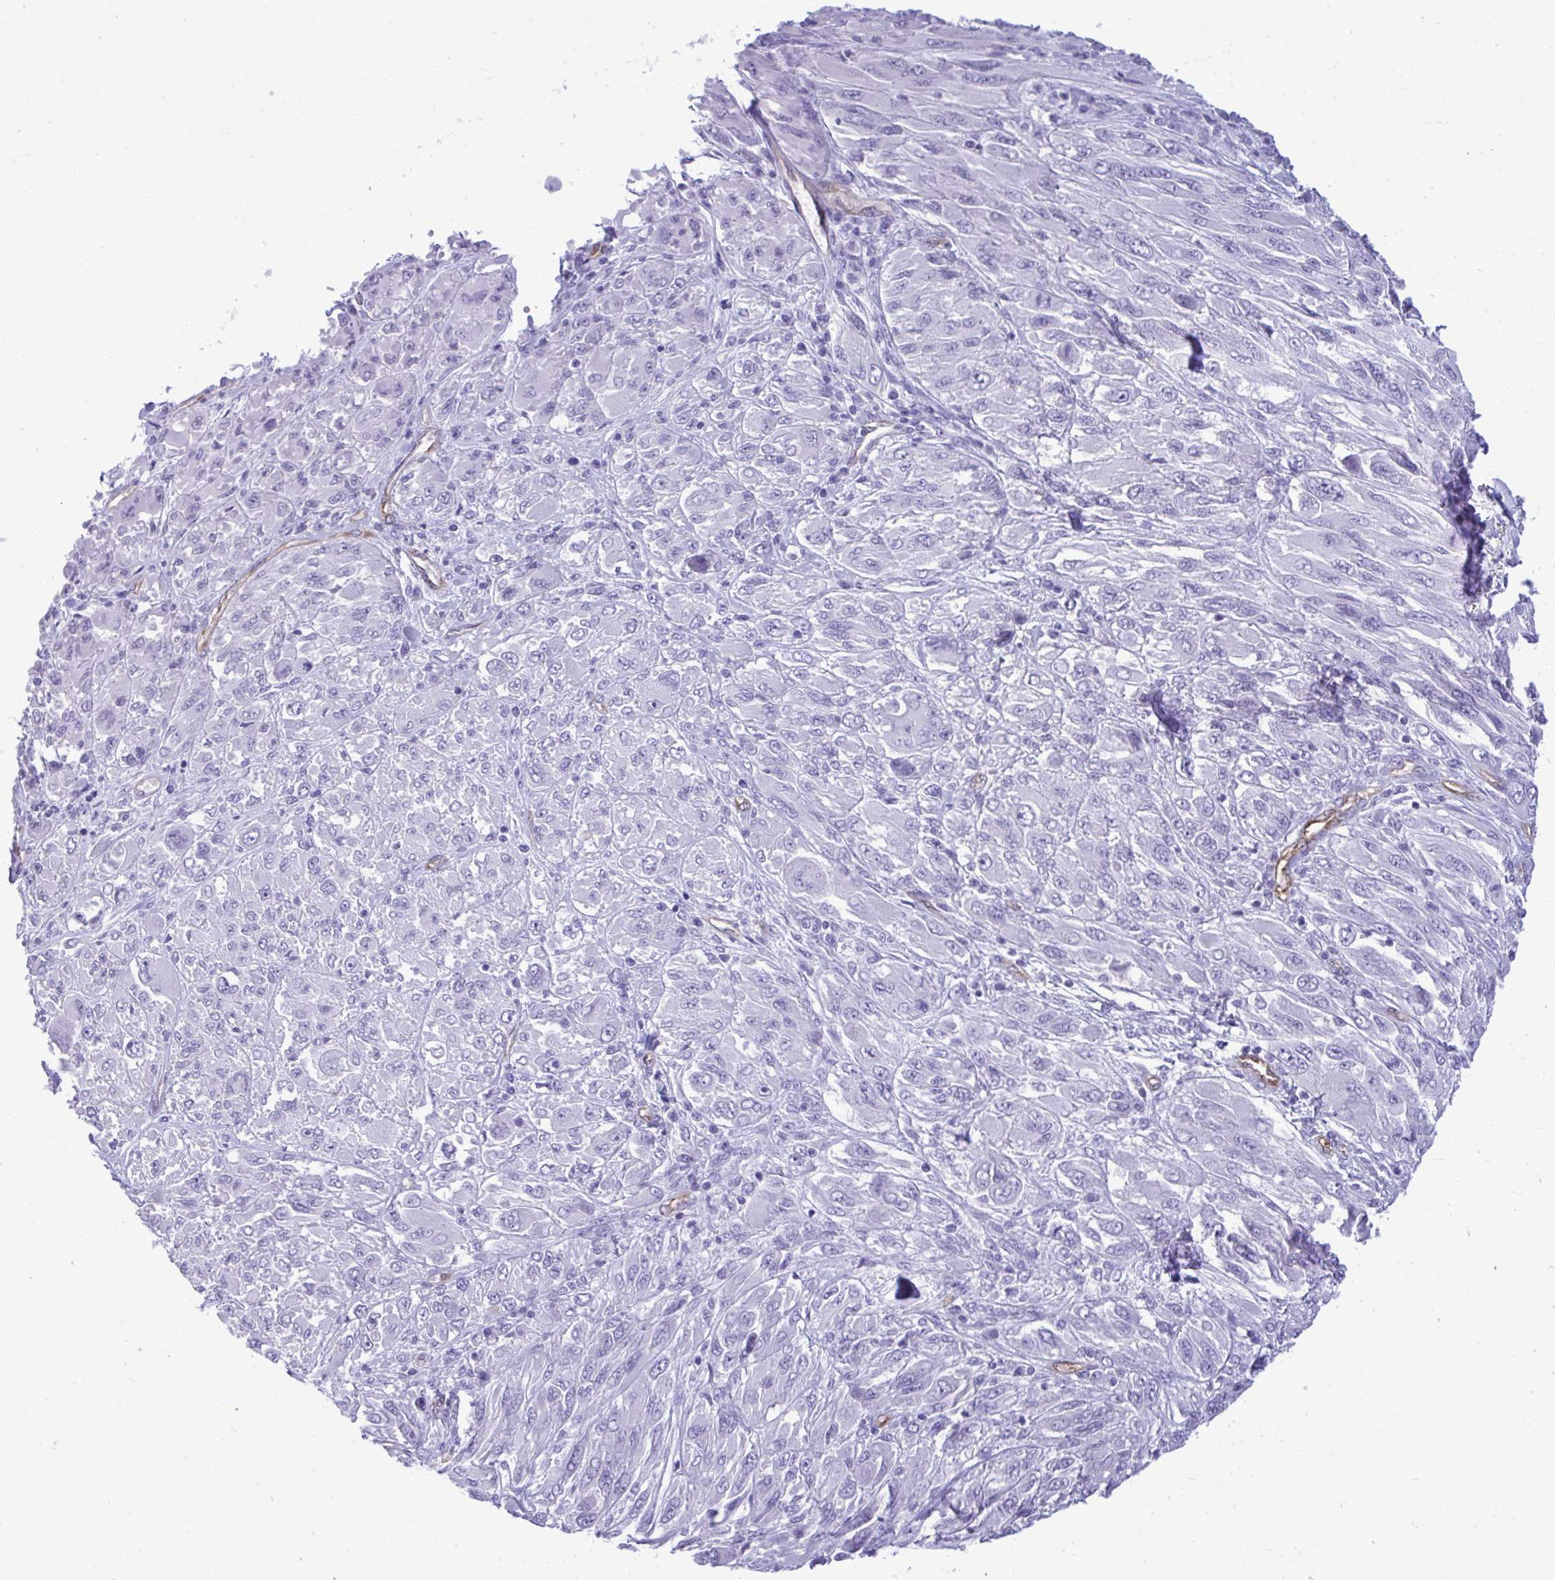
{"staining": {"intensity": "negative", "quantity": "none", "location": "none"}, "tissue": "melanoma", "cell_type": "Tumor cells", "image_type": "cancer", "snomed": [{"axis": "morphology", "description": "Malignant melanoma, NOS"}, {"axis": "topography", "description": "Skin"}], "caption": "High power microscopy micrograph of an immunohistochemistry histopathology image of melanoma, revealing no significant expression in tumor cells. (DAB immunohistochemistry (IHC), high magnification).", "gene": "LIMS2", "patient": {"sex": "female", "age": 91}}